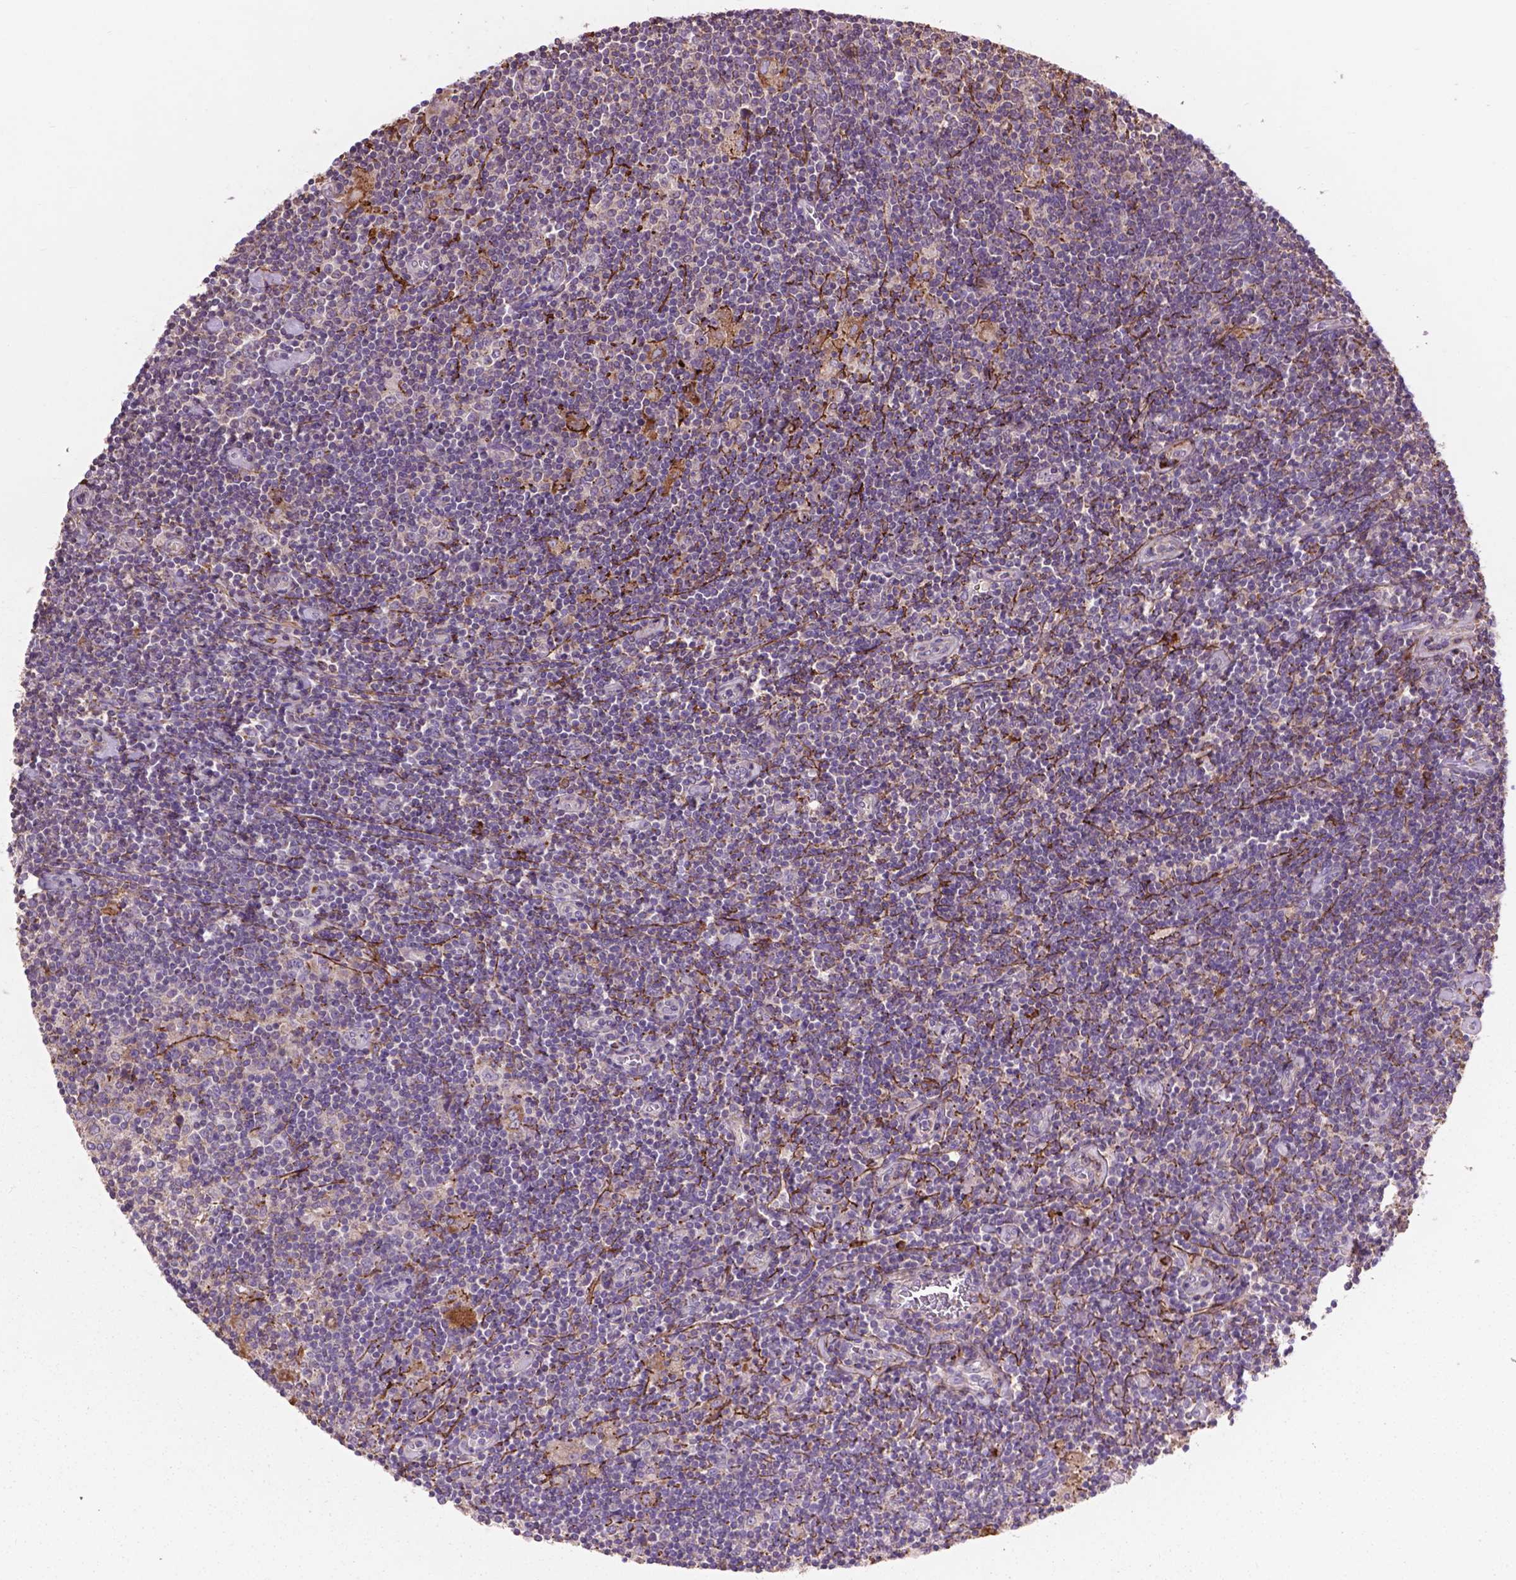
{"staining": {"intensity": "weak", "quantity": ">75%", "location": "cytoplasmic/membranous"}, "tissue": "lymphoma", "cell_type": "Tumor cells", "image_type": "cancer", "snomed": [{"axis": "morphology", "description": "Hodgkin's disease, NOS"}, {"axis": "topography", "description": "Lymph node"}], "caption": "Protein analysis of lymphoma tissue displays weak cytoplasmic/membranous positivity in about >75% of tumor cells.", "gene": "LRRC3C", "patient": {"sex": "male", "age": 40}}